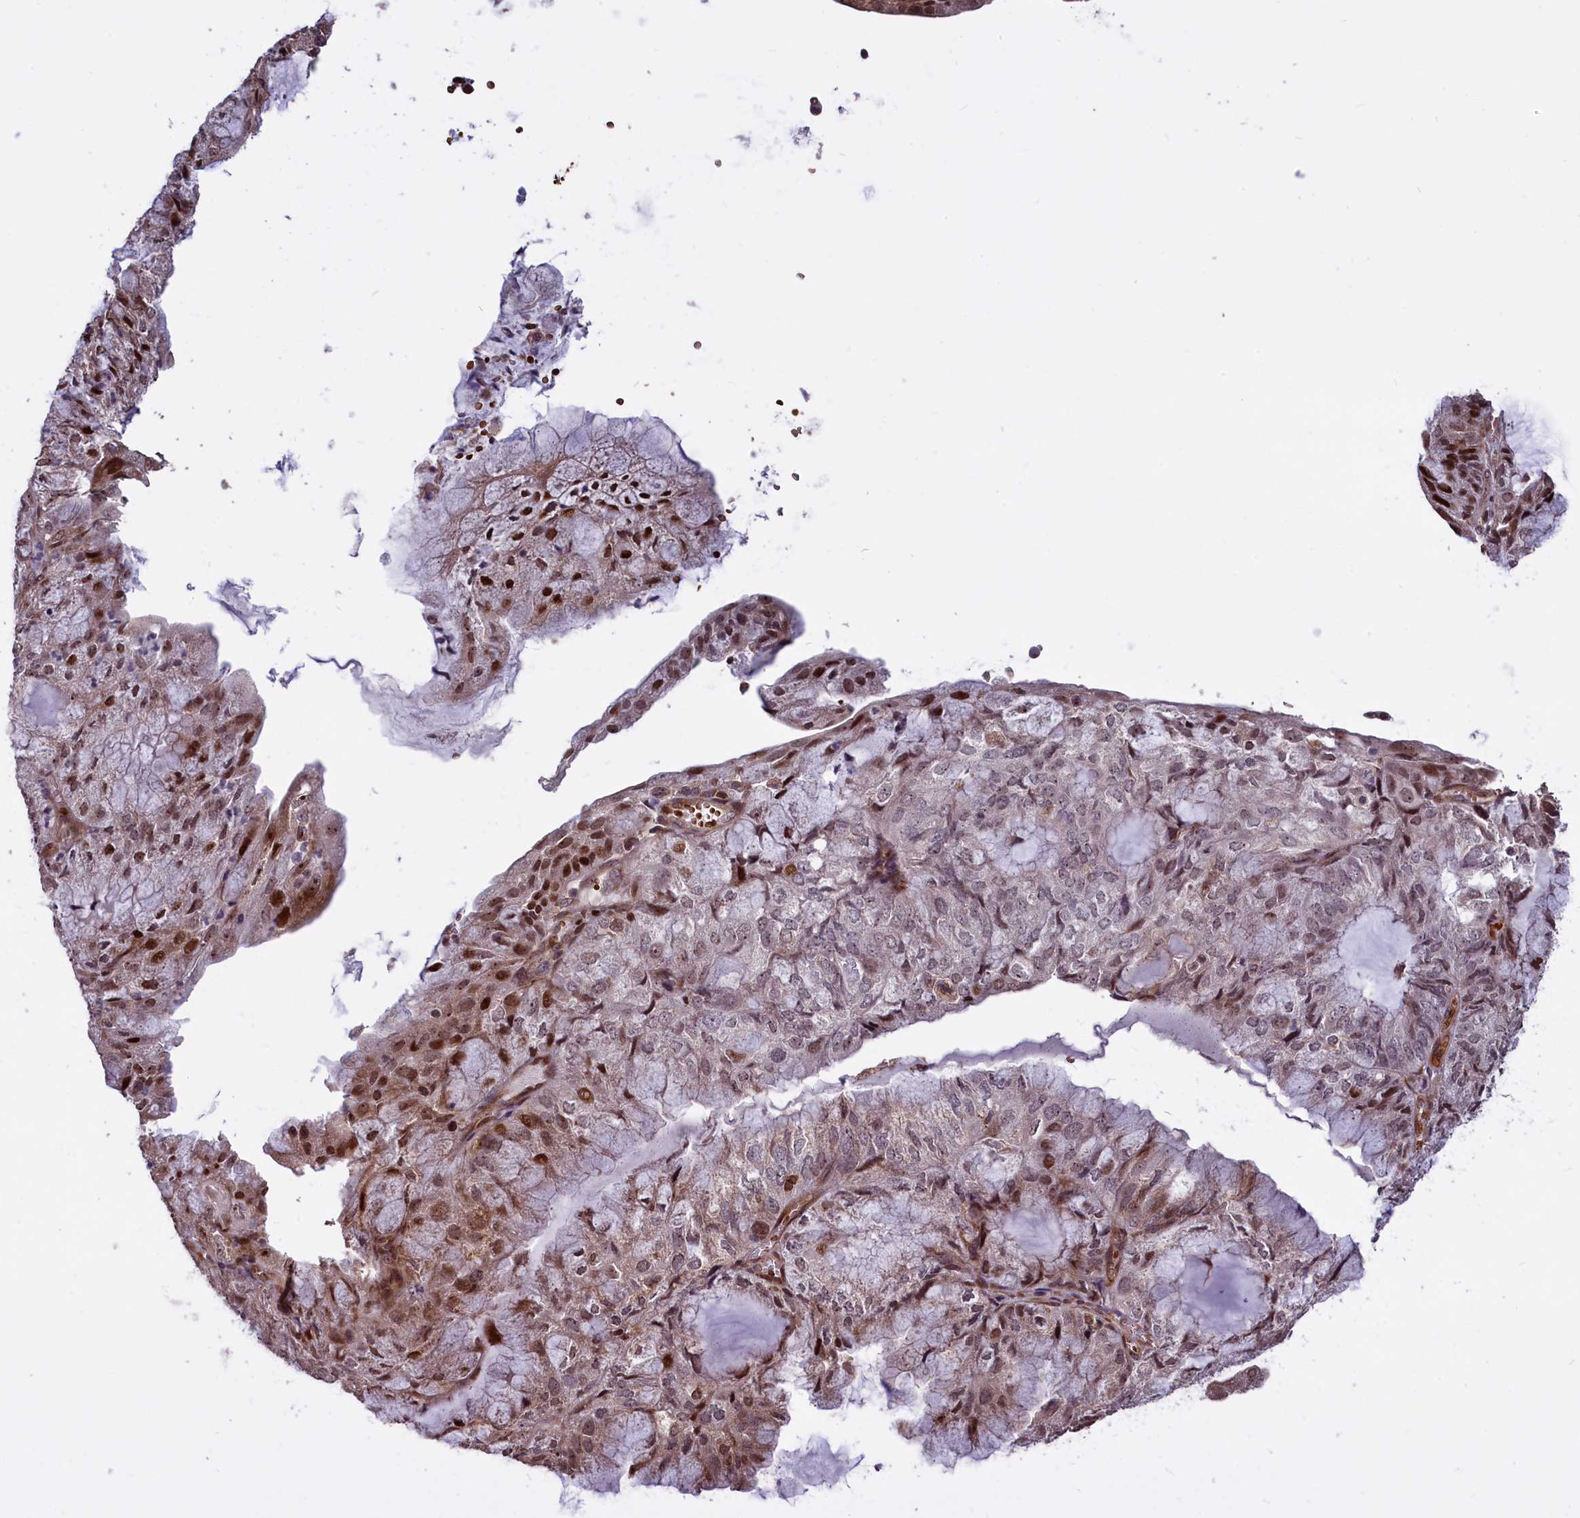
{"staining": {"intensity": "moderate", "quantity": "<25%", "location": "cytoplasmic/membranous,nuclear"}, "tissue": "endometrial cancer", "cell_type": "Tumor cells", "image_type": "cancer", "snomed": [{"axis": "morphology", "description": "Adenocarcinoma, NOS"}, {"axis": "topography", "description": "Endometrium"}], "caption": "Endometrial cancer (adenocarcinoma) stained for a protein displays moderate cytoplasmic/membranous and nuclear positivity in tumor cells.", "gene": "SHFL", "patient": {"sex": "female", "age": 81}}